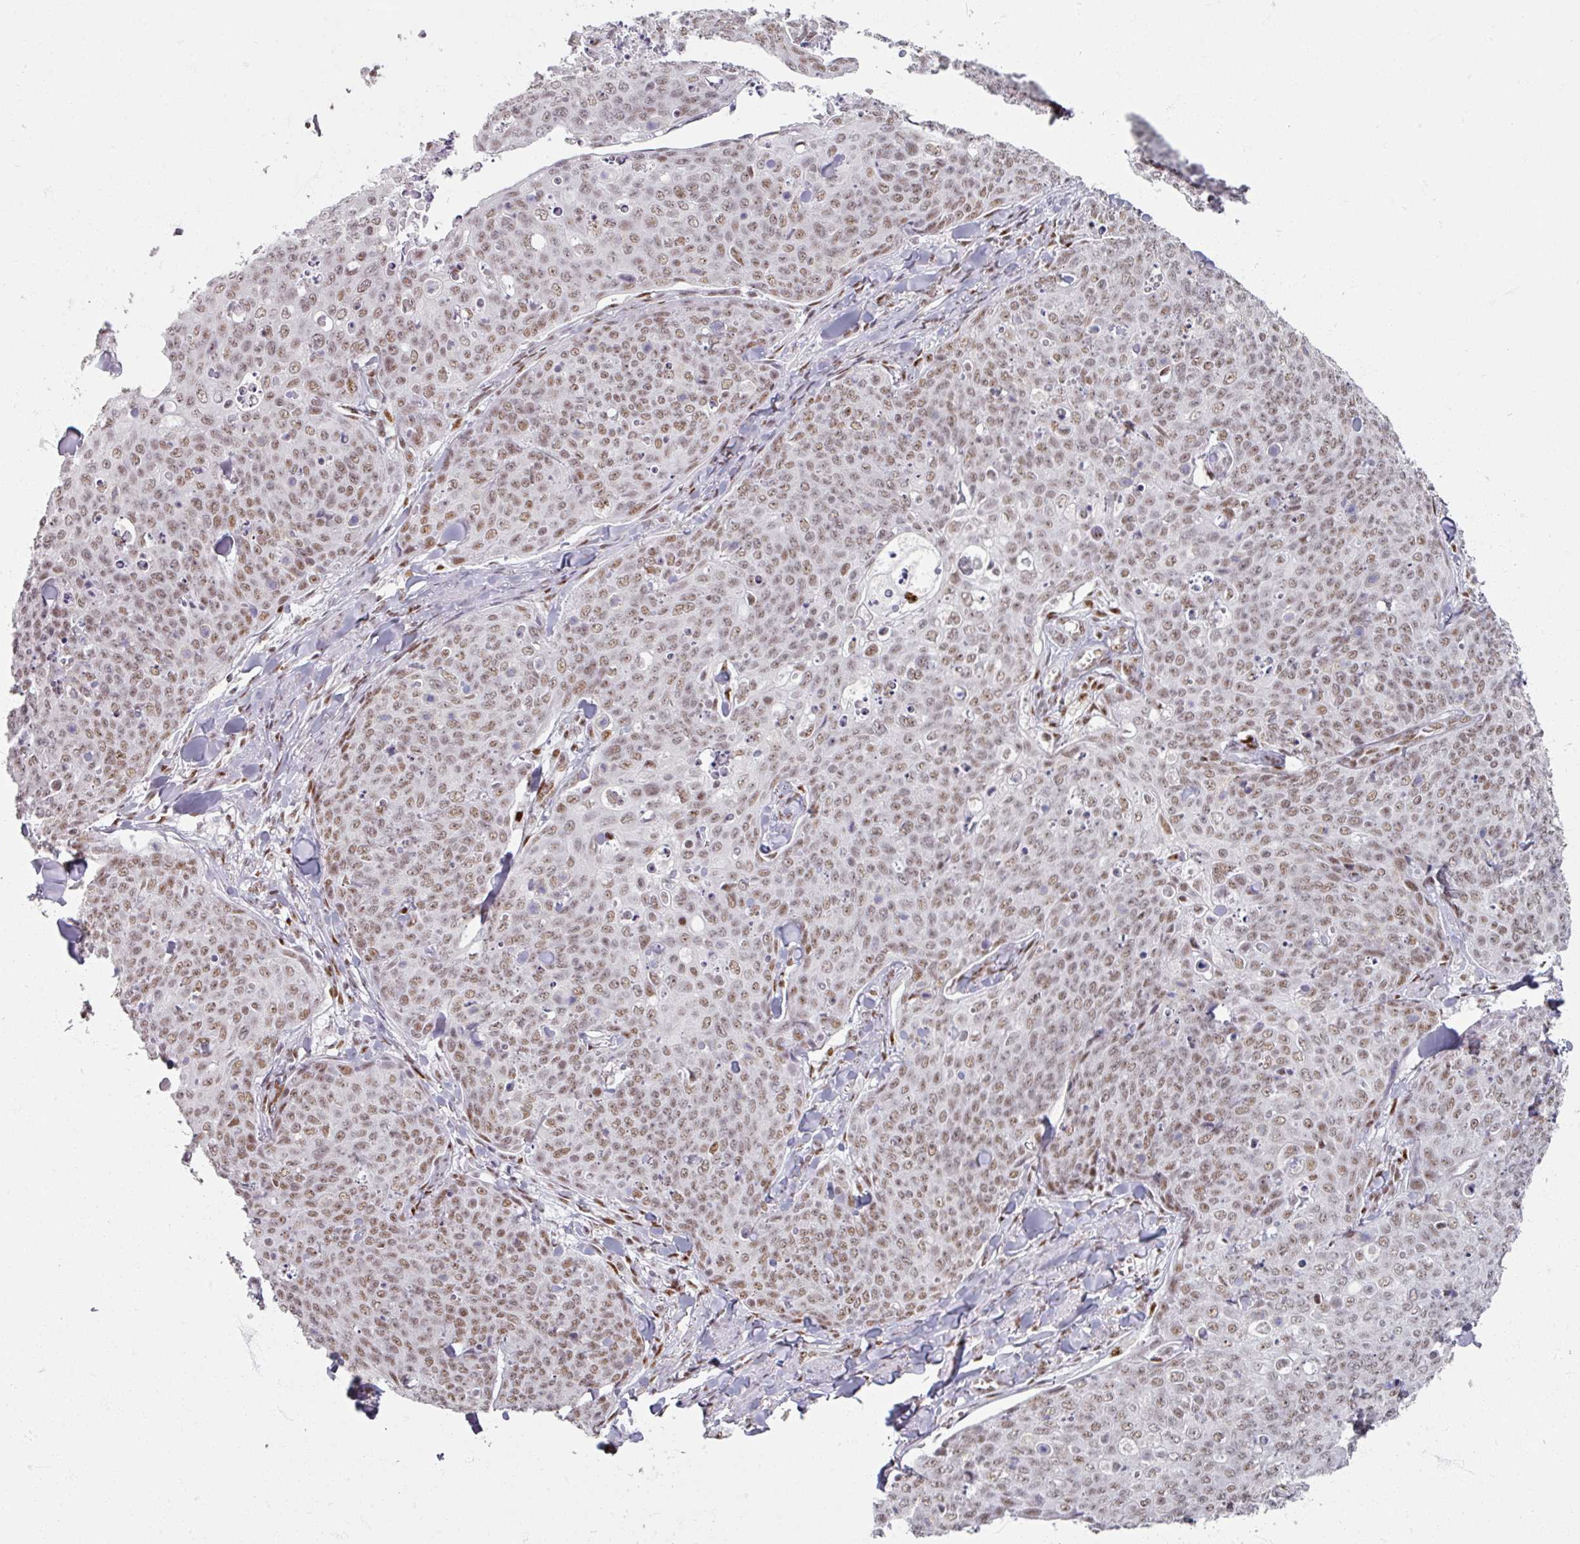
{"staining": {"intensity": "moderate", "quantity": ">75%", "location": "nuclear"}, "tissue": "skin cancer", "cell_type": "Tumor cells", "image_type": "cancer", "snomed": [{"axis": "morphology", "description": "Squamous cell carcinoma, NOS"}, {"axis": "topography", "description": "Skin"}, {"axis": "topography", "description": "Vulva"}], "caption": "This is a micrograph of IHC staining of skin cancer (squamous cell carcinoma), which shows moderate expression in the nuclear of tumor cells.", "gene": "ADAR", "patient": {"sex": "female", "age": 85}}